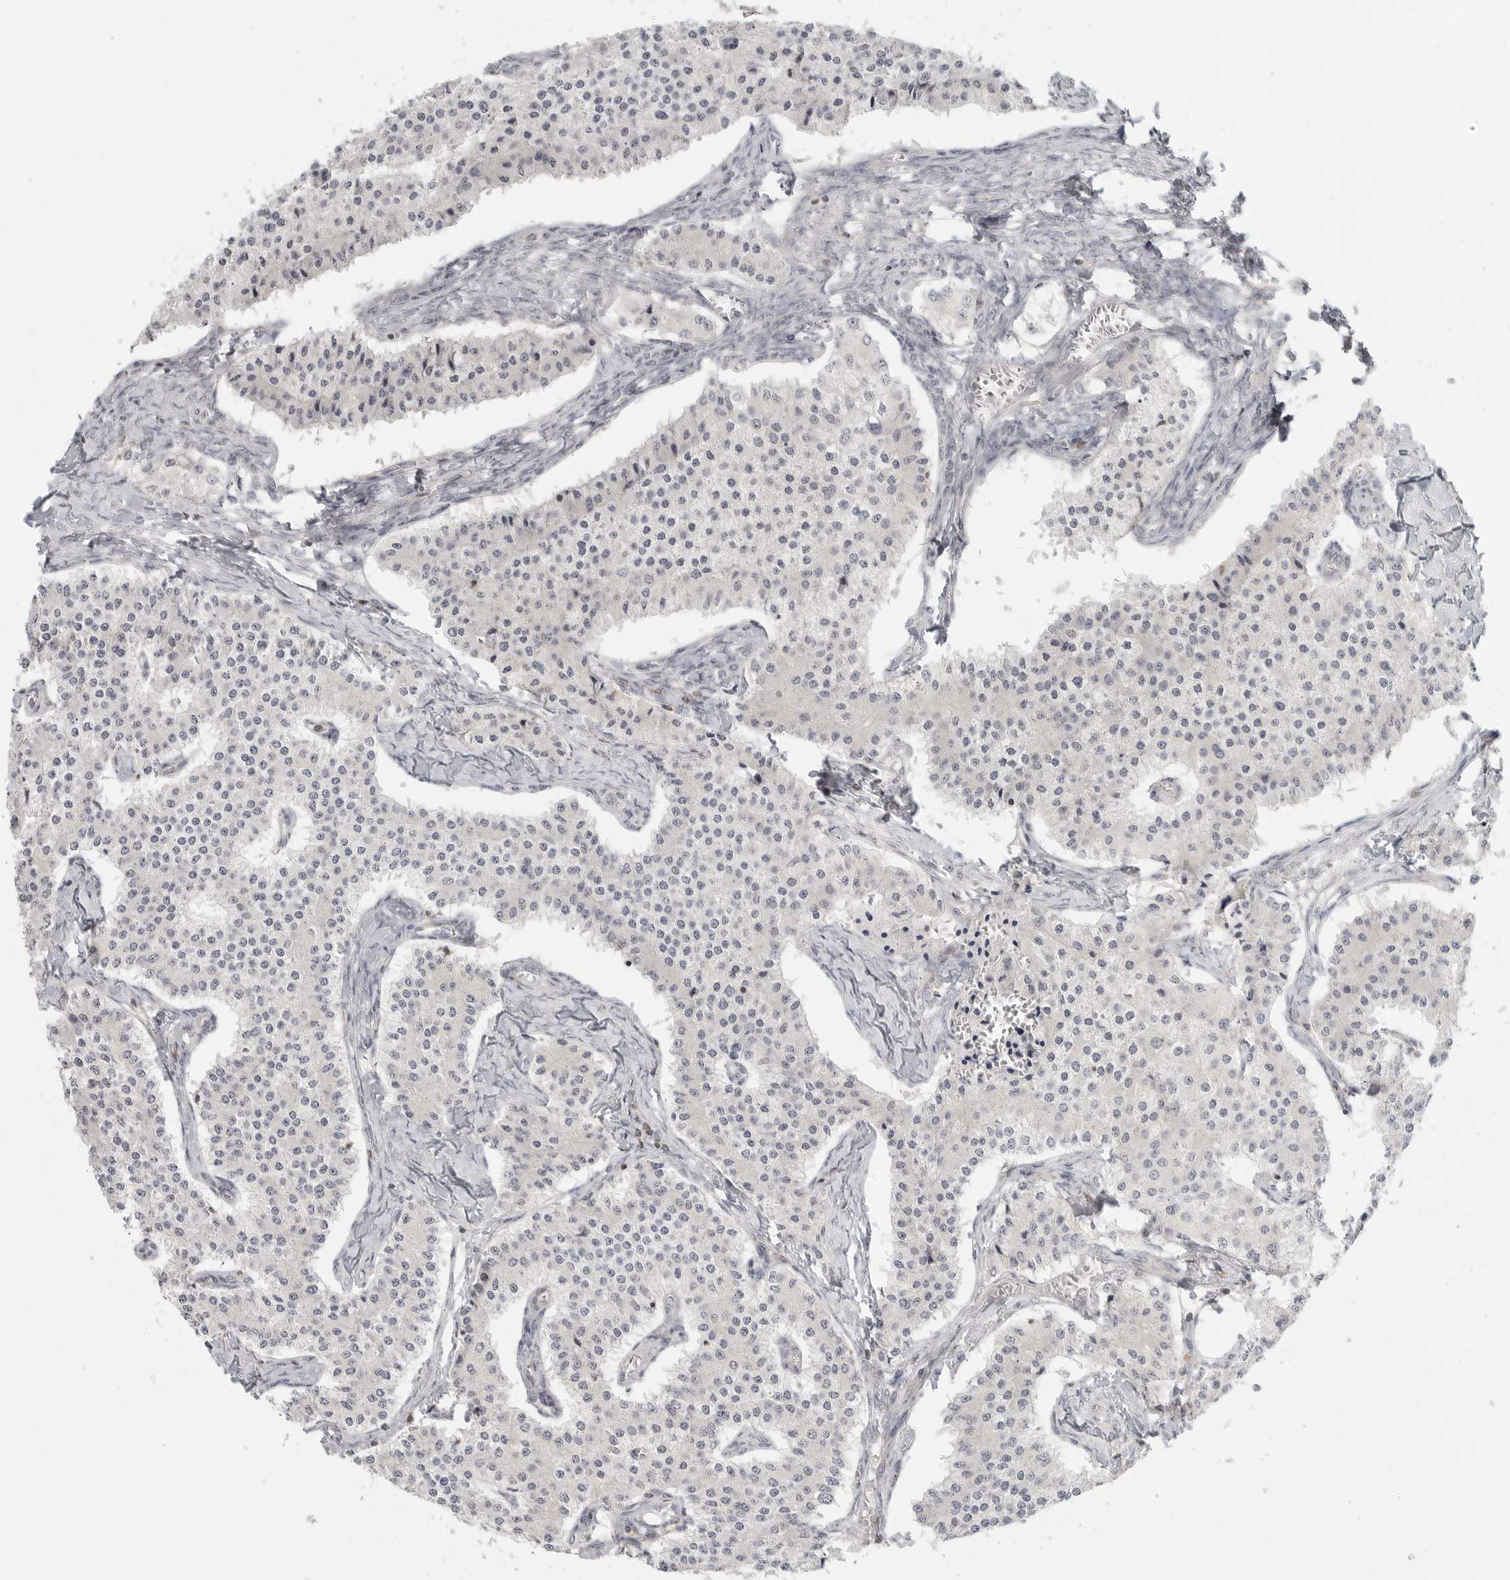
{"staining": {"intensity": "negative", "quantity": "none", "location": "none"}, "tissue": "carcinoid", "cell_type": "Tumor cells", "image_type": "cancer", "snomed": [{"axis": "morphology", "description": "Carcinoid, malignant, NOS"}, {"axis": "topography", "description": "Colon"}], "caption": "High power microscopy photomicrograph of an immunohistochemistry micrograph of carcinoid (malignant), revealing no significant positivity in tumor cells.", "gene": "SH3KBP1", "patient": {"sex": "female", "age": 52}}